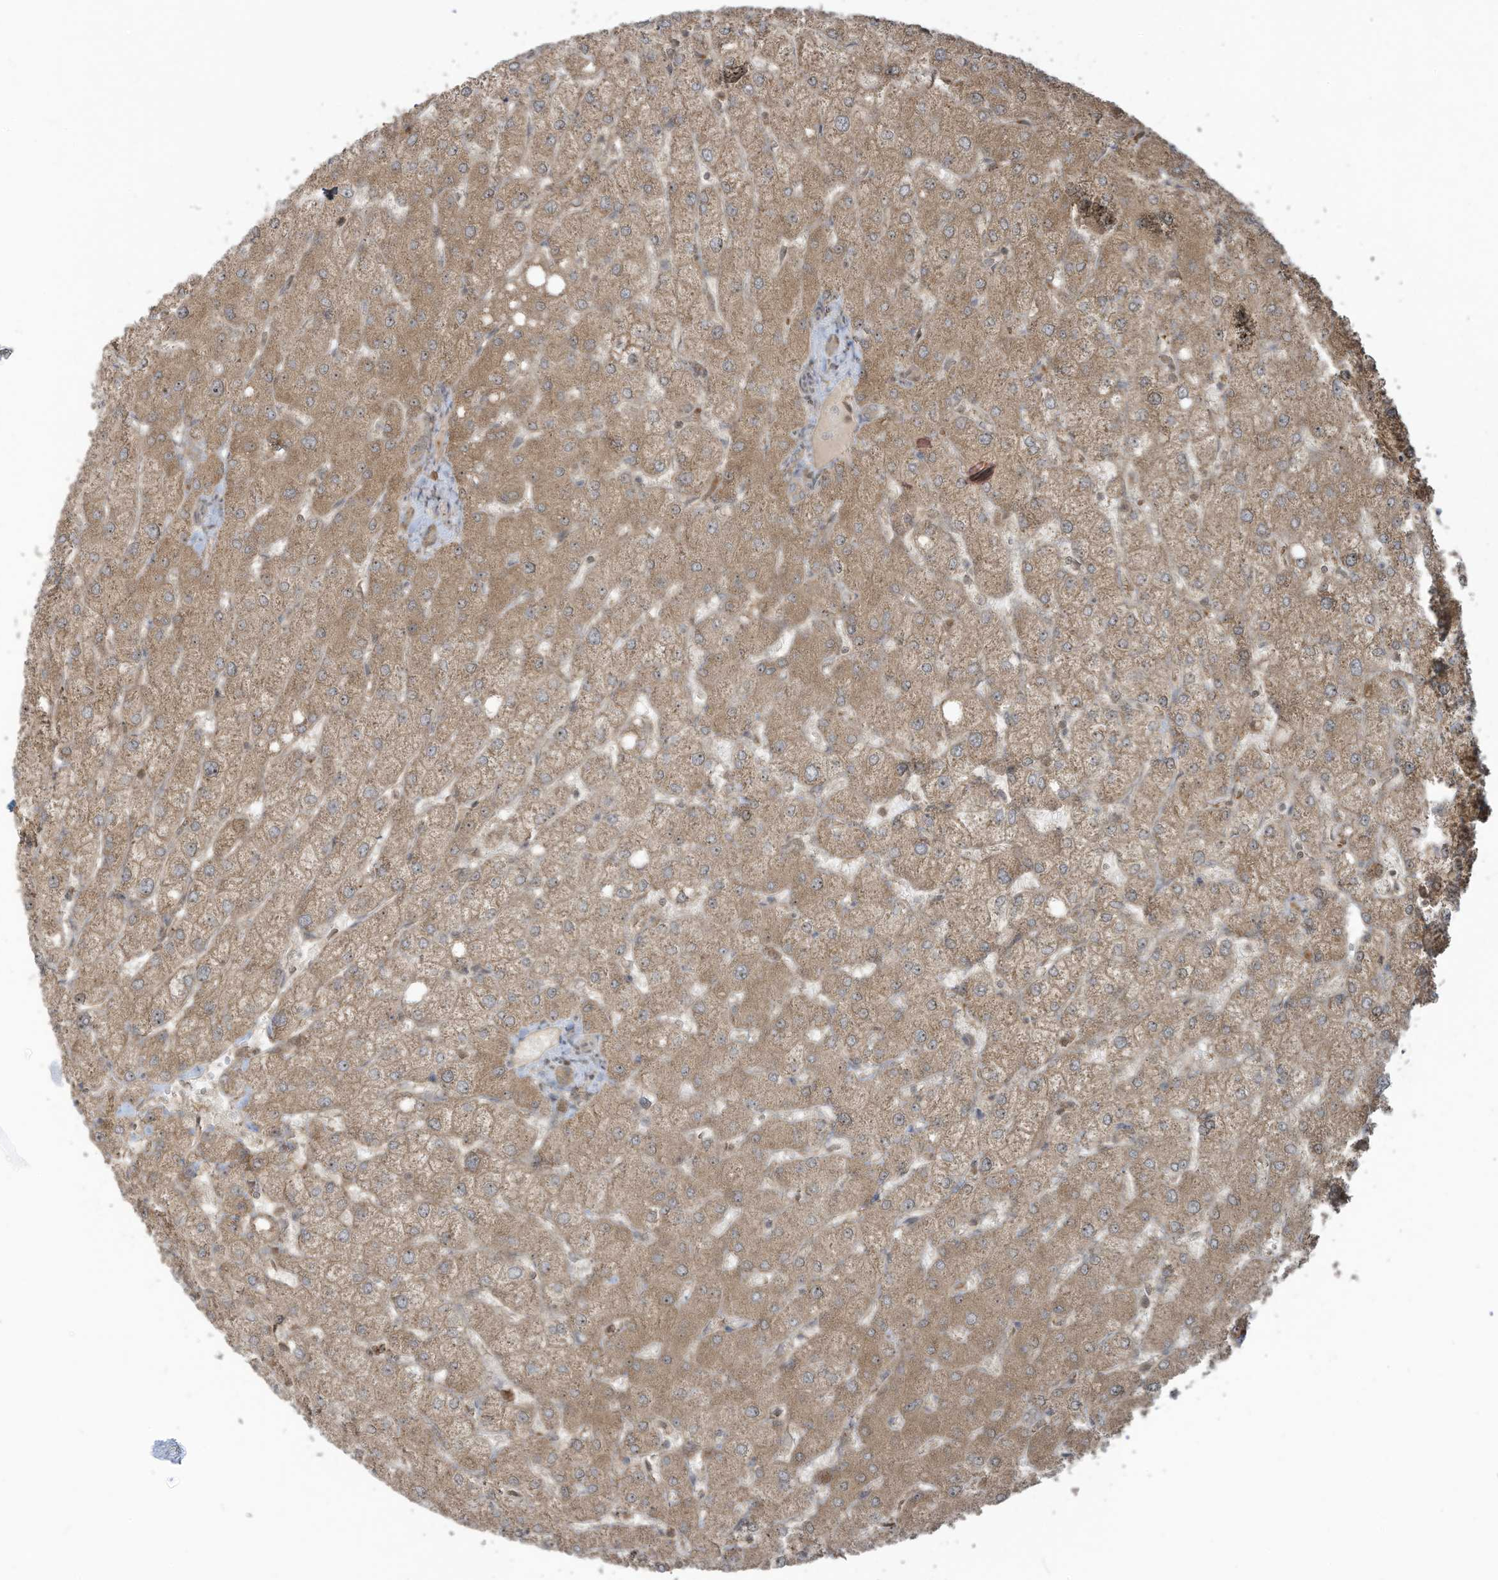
{"staining": {"intensity": "weak", "quantity": ">75%", "location": "cytoplasmic/membranous"}, "tissue": "liver", "cell_type": "Cholangiocytes", "image_type": "normal", "snomed": [{"axis": "morphology", "description": "Normal tissue, NOS"}, {"axis": "topography", "description": "Liver"}], "caption": "A brown stain labels weak cytoplasmic/membranous staining of a protein in cholangiocytes of normal liver.", "gene": "CARF", "patient": {"sex": "female", "age": 54}}